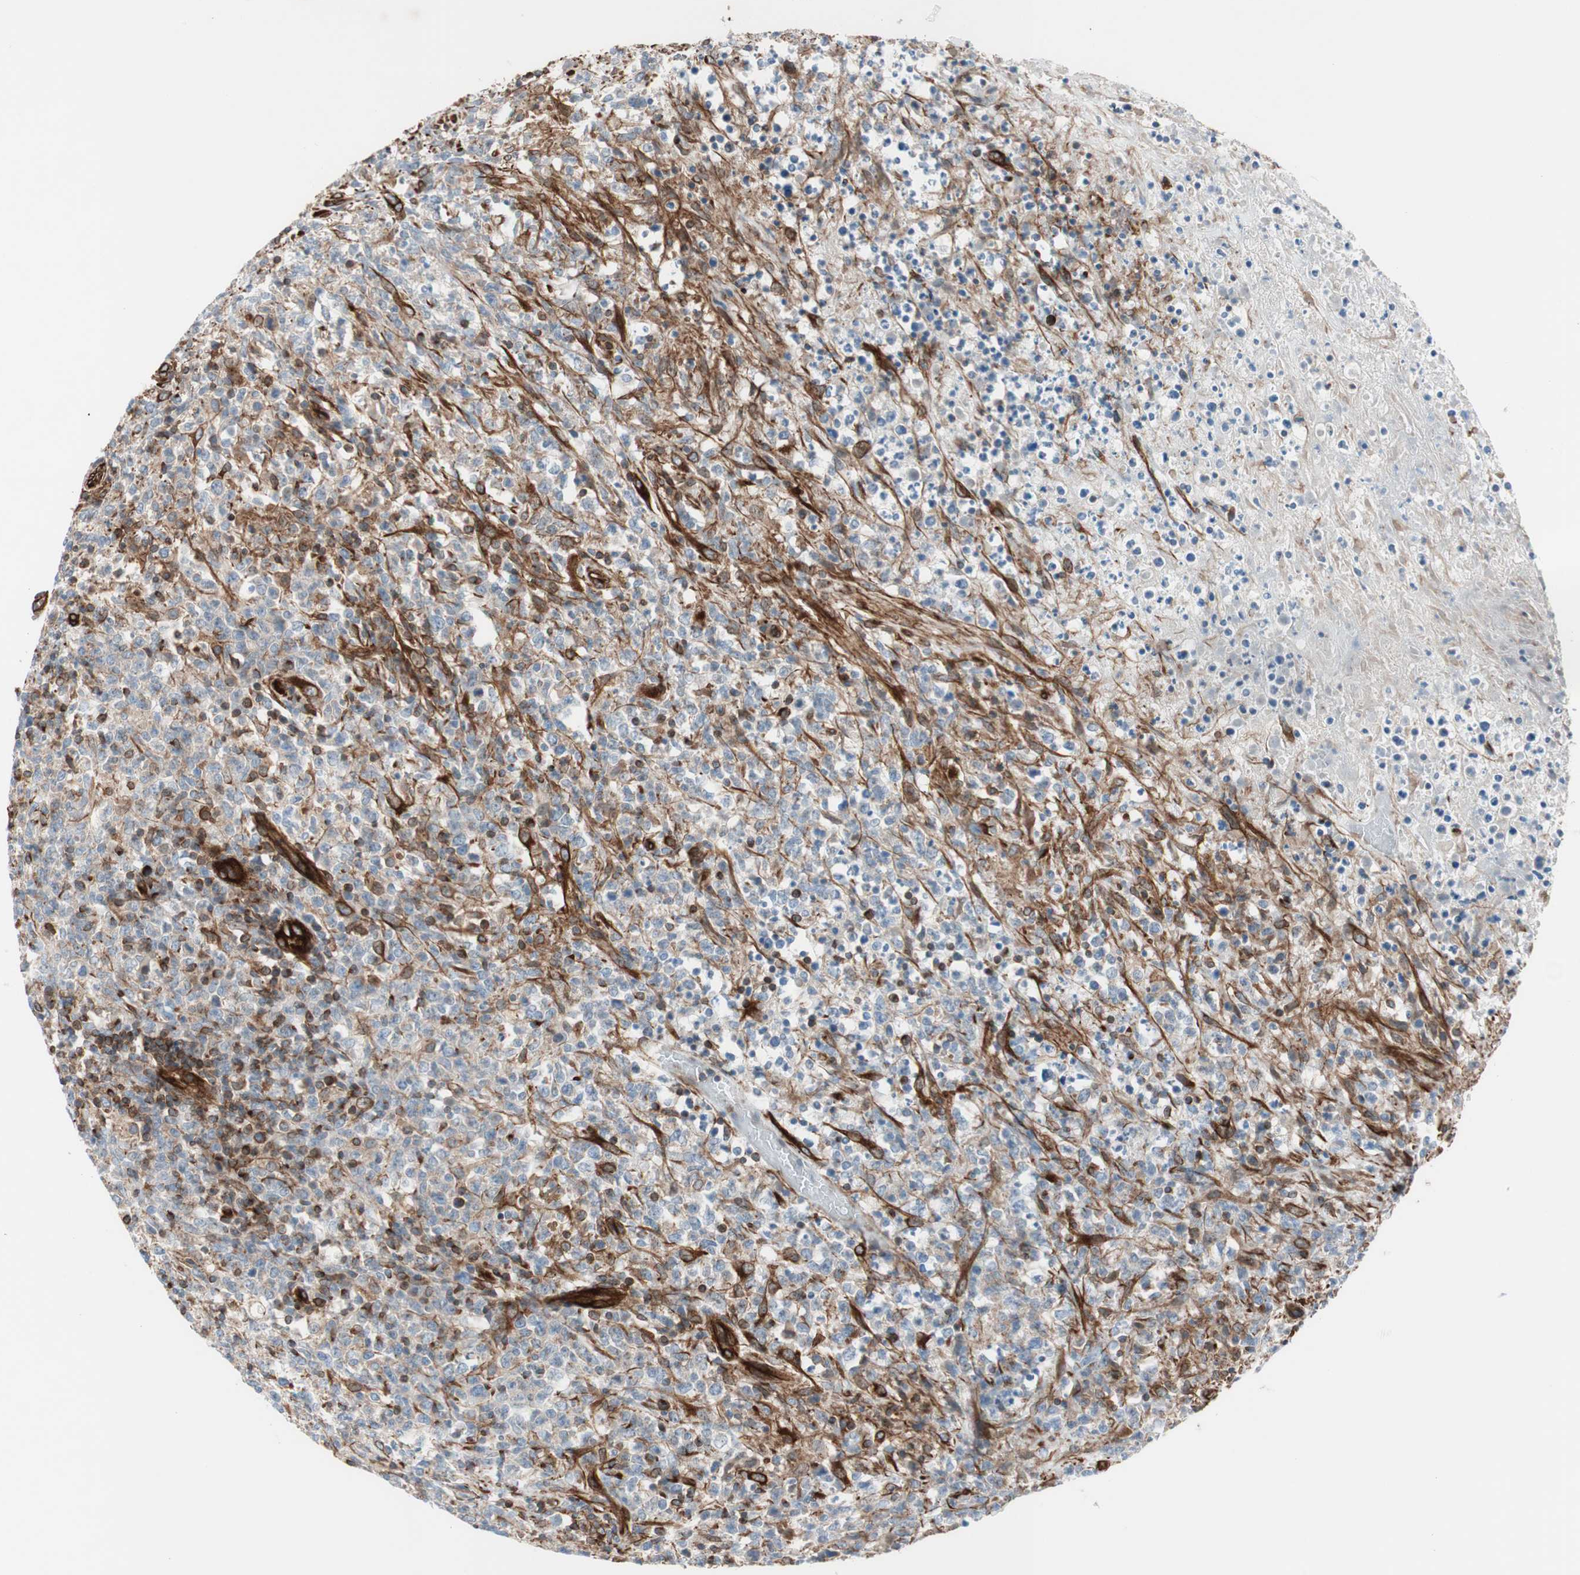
{"staining": {"intensity": "moderate", "quantity": "25%-75%", "location": "cytoplasmic/membranous"}, "tissue": "lymphoma", "cell_type": "Tumor cells", "image_type": "cancer", "snomed": [{"axis": "morphology", "description": "Malignant lymphoma, non-Hodgkin's type, High grade"}, {"axis": "topography", "description": "Lymph node"}], "caption": "Human high-grade malignant lymphoma, non-Hodgkin's type stained with a brown dye exhibits moderate cytoplasmic/membranous positive positivity in about 25%-75% of tumor cells.", "gene": "TCTA", "patient": {"sex": "female", "age": 84}}